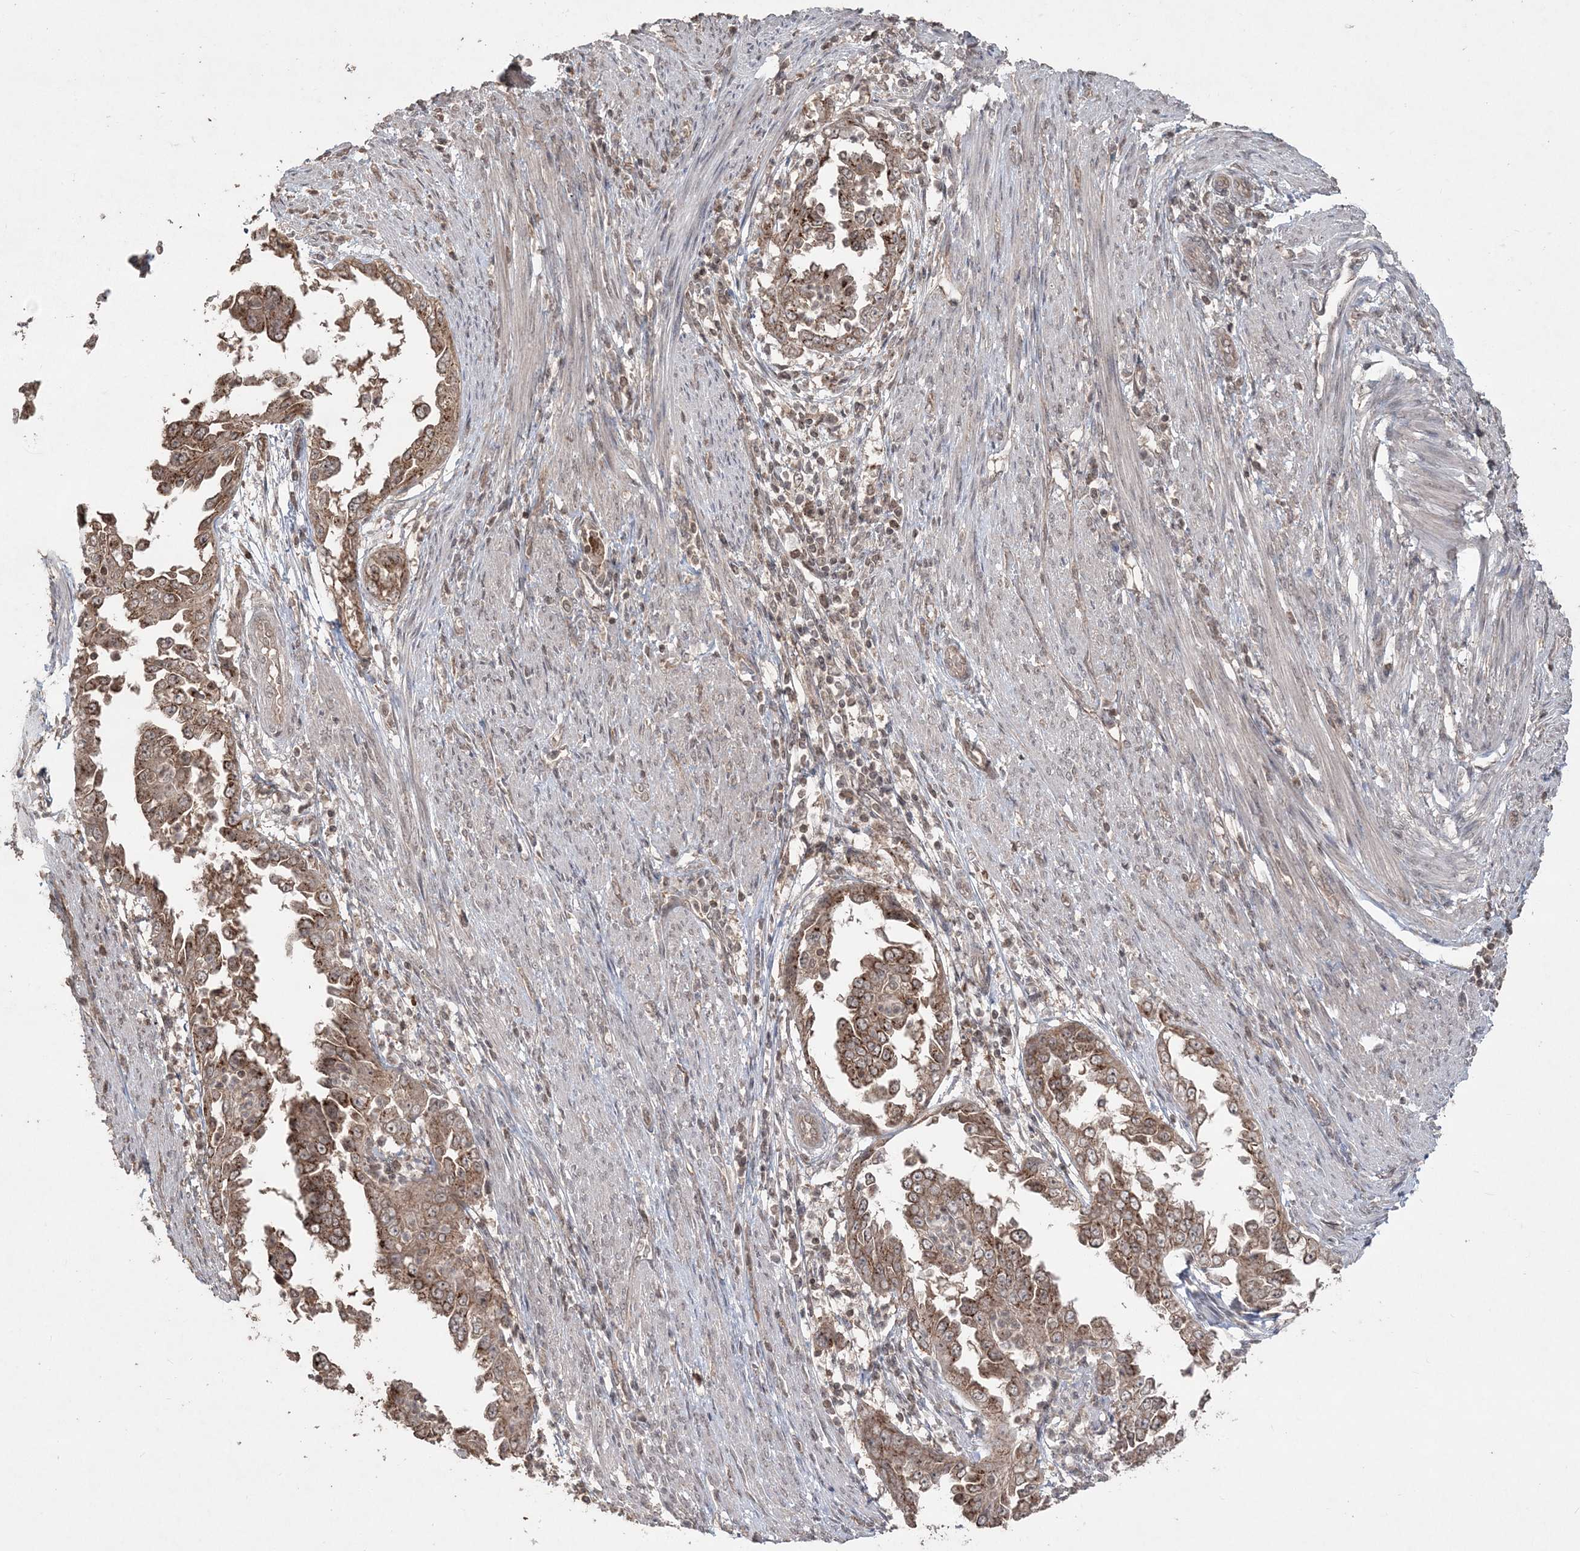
{"staining": {"intensity": "moderate", "quantity": ">75%", "location": "cytoplasmic/membranous"}, "tissue": "endometrial cancer", "cell_type": "Tumor cells", "image_type": "cancer", "snomed": [{"axis": "morphology", "description": "Adenocarcinoma, NOS"}, {"axis": "topography", "description": "Endometrium"}], "caption": "This is a histology image of IHC staining of endometrial adenocarcinoma, which shows moderate expression in the cytoplasmic/membranous of tumor cells.", "gene": "EHHADH", "patient": {"sex": "female", "age": 85}}